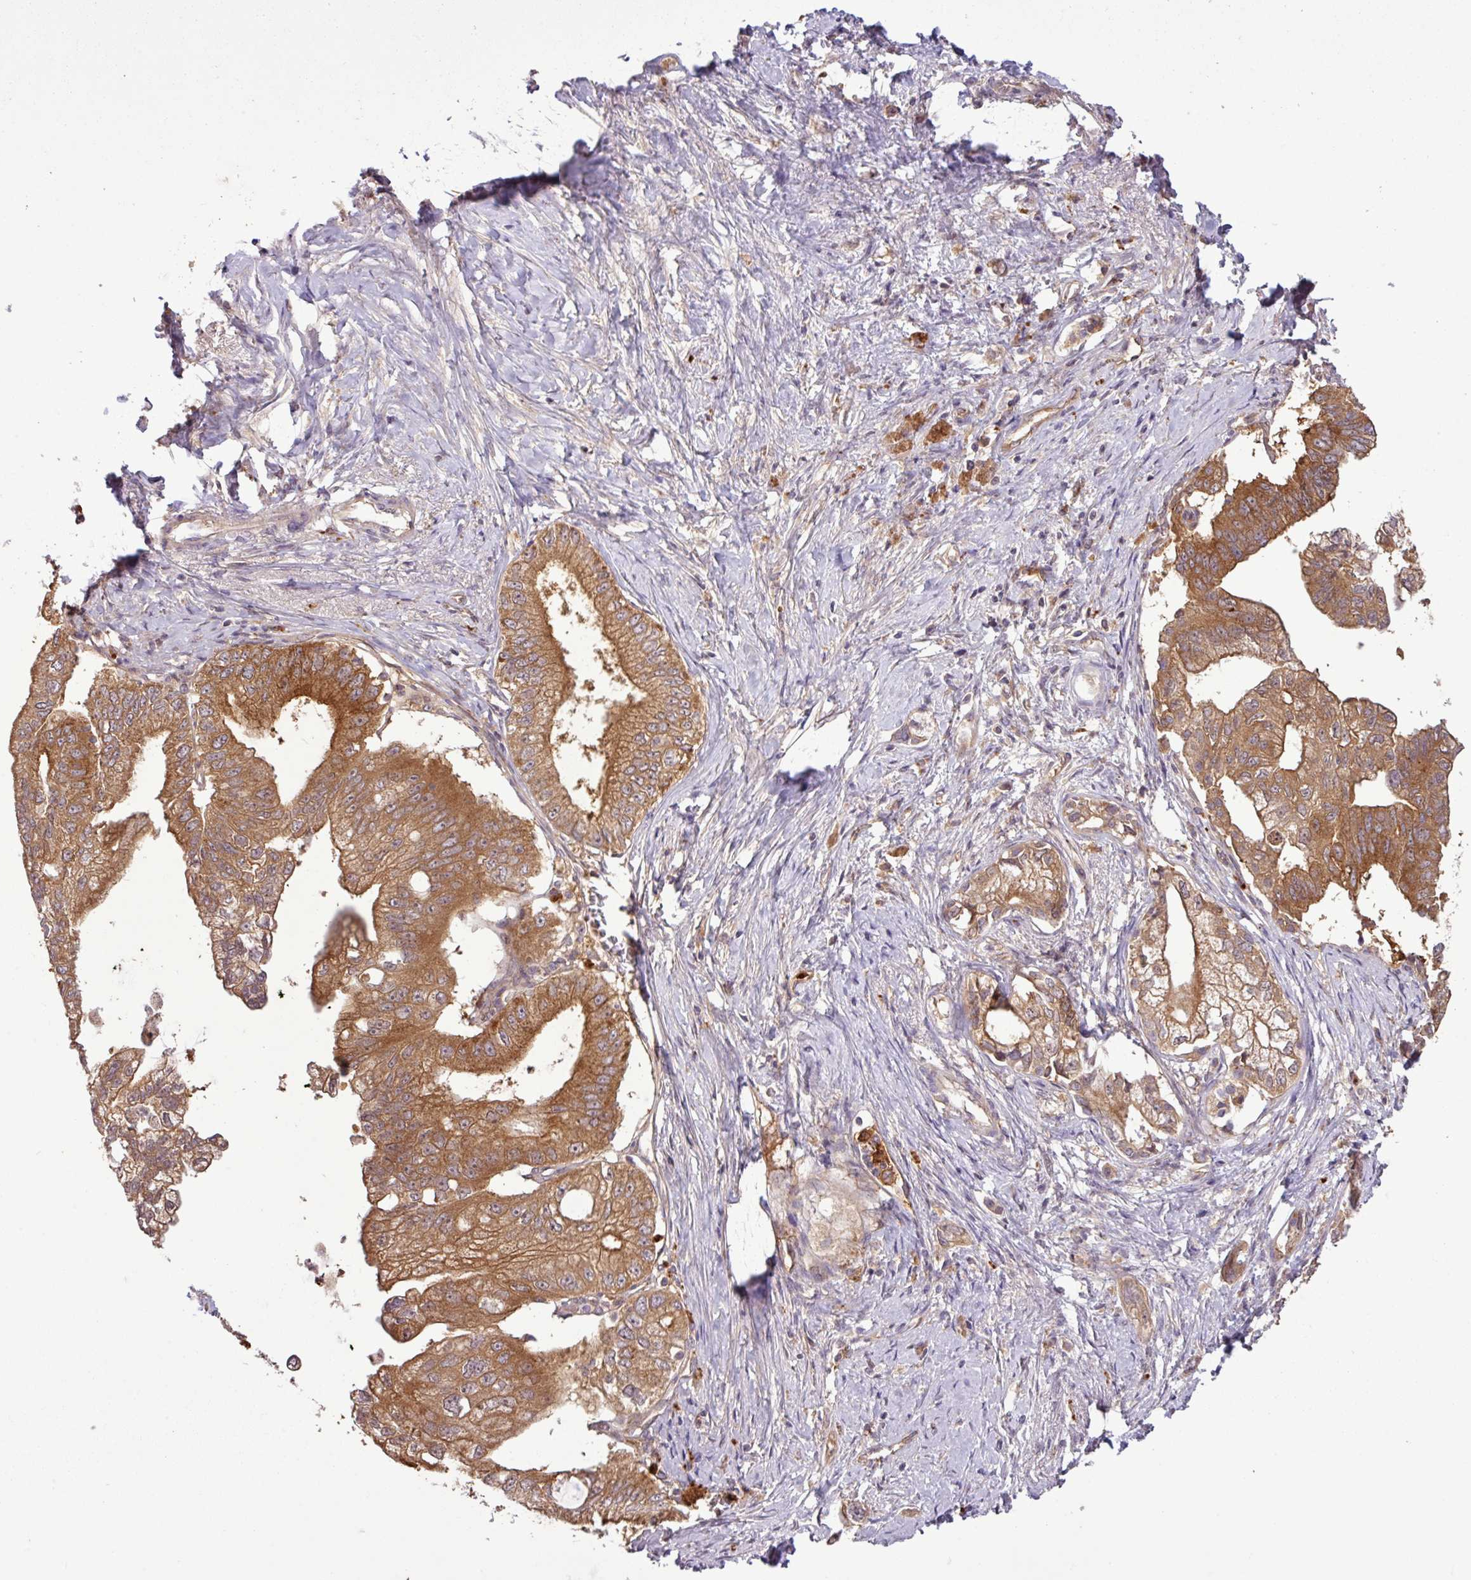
{"staining": {"intensity": "strong", "quantity": ">75%", "location": "cytoplasmic/membranous"}, "tissue": "pancreatic cancer", "cell_type": "Tumor cells", "image_type": "cancer", "snomed": [{"axis": "morphology", "description": "Adenocarcinoma, NOS"}, {"axis": "topography", "description": "Pancreas"}], "caption": "About >75% of tumor cells in pancreatic cancer exhibit strong cytoplasmic/membranous protein staining as visualized by brown immunohistochemical staining.", "gene": "SIRPB2", "patient": {"sex": "male", "age": 70}}